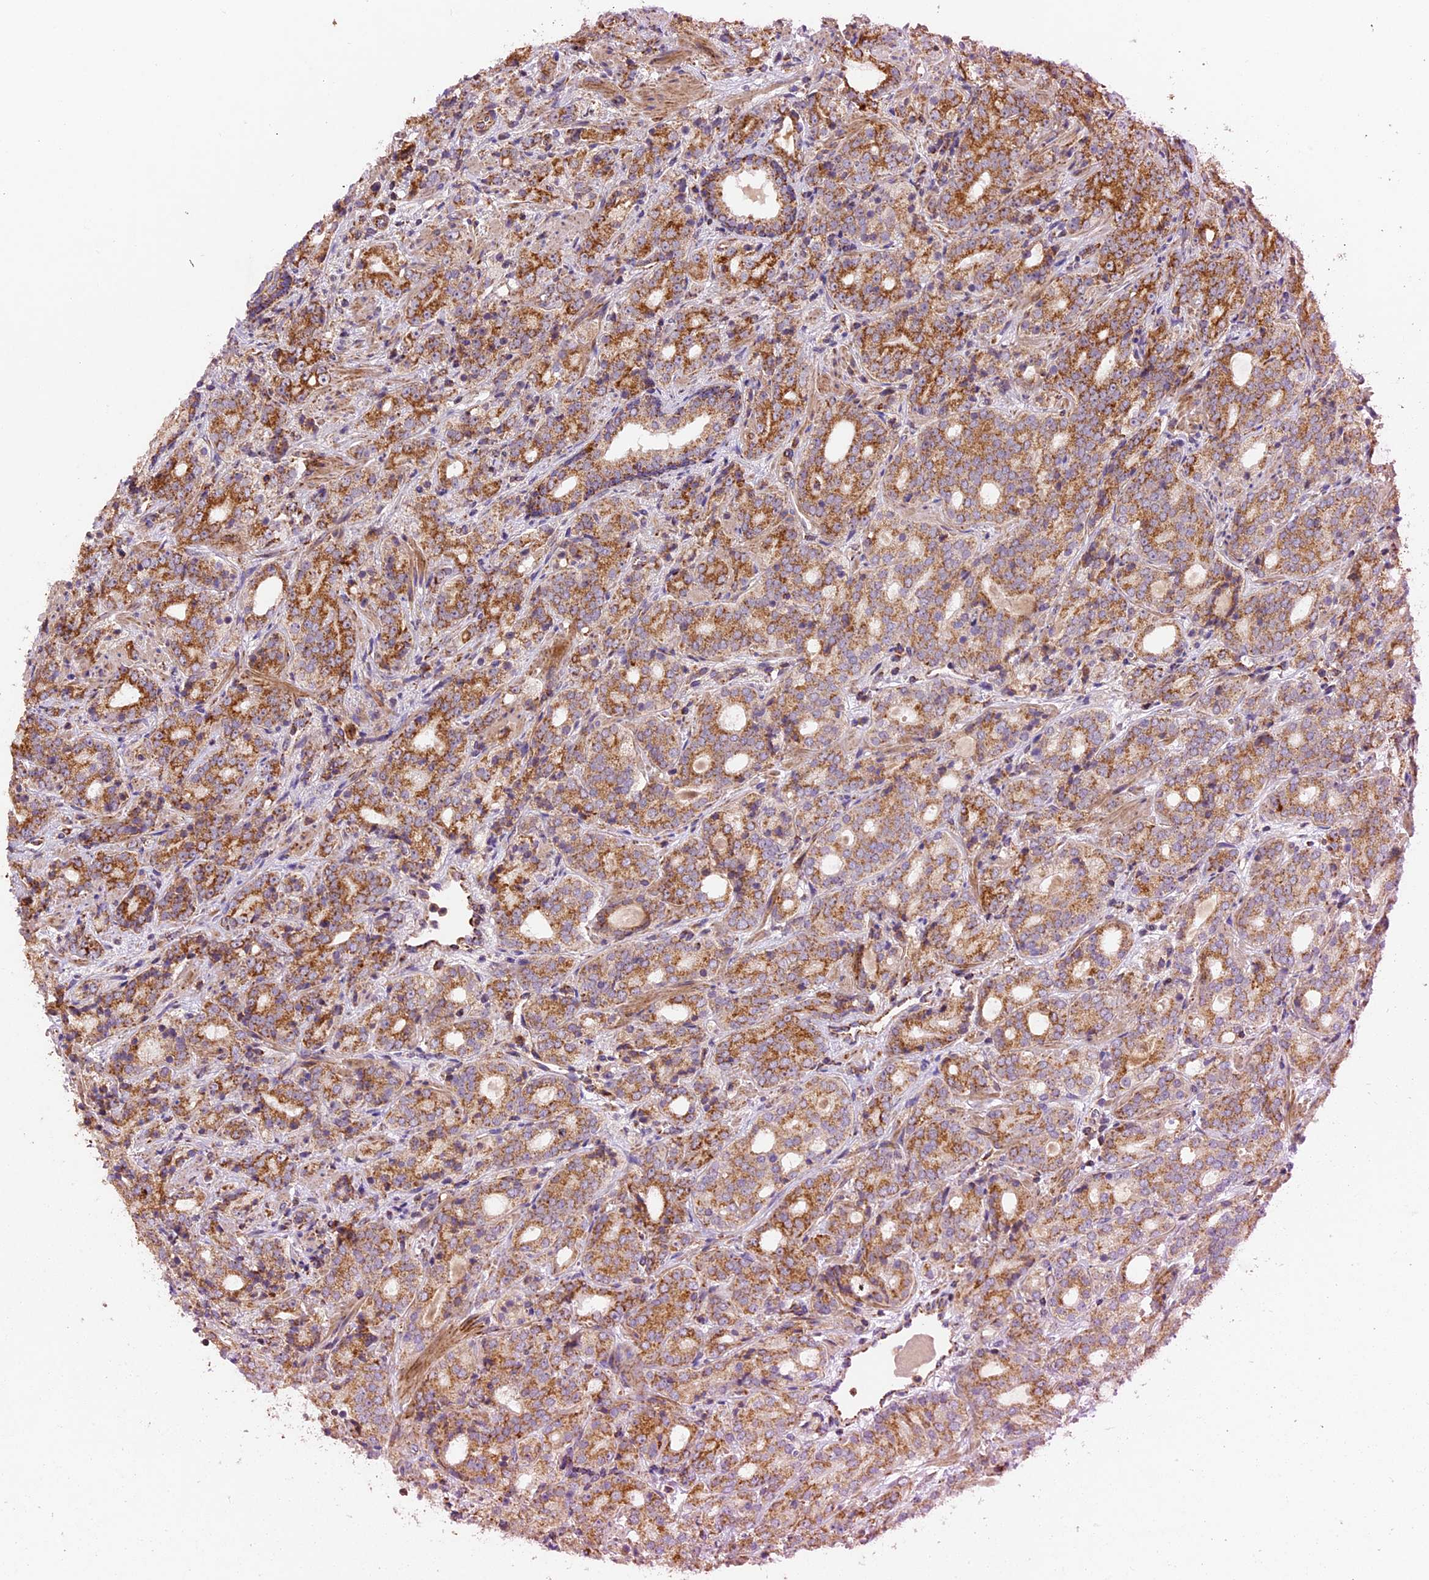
{"staining": {"intensity": "strong", "quantity": ">75%", "location": "cytoplasmic/membranous"}, "tissue": "prostate cancer", "cell_type": "Tumor cells", "image_type": "cancer", "snomed": [{"axis": "morphology", "description": "Adenocarcinoma, High grade"}, {"axis": "topography", "description": "Prostate"}], "caption": "An IHC micrograph of neoplastic tissue is shown. Protein staining in brown labels strong cytoplasmic/membranous positivity in prostate high-grade adenocarcinoma within tumor cells. The staining is performed using DAB brown chromogen to label protein expression. The nuclei are counter-stained blue using hematoxylin.", "gene": "NDUFA8", "patient": {"sex": "male", "age": 64}}